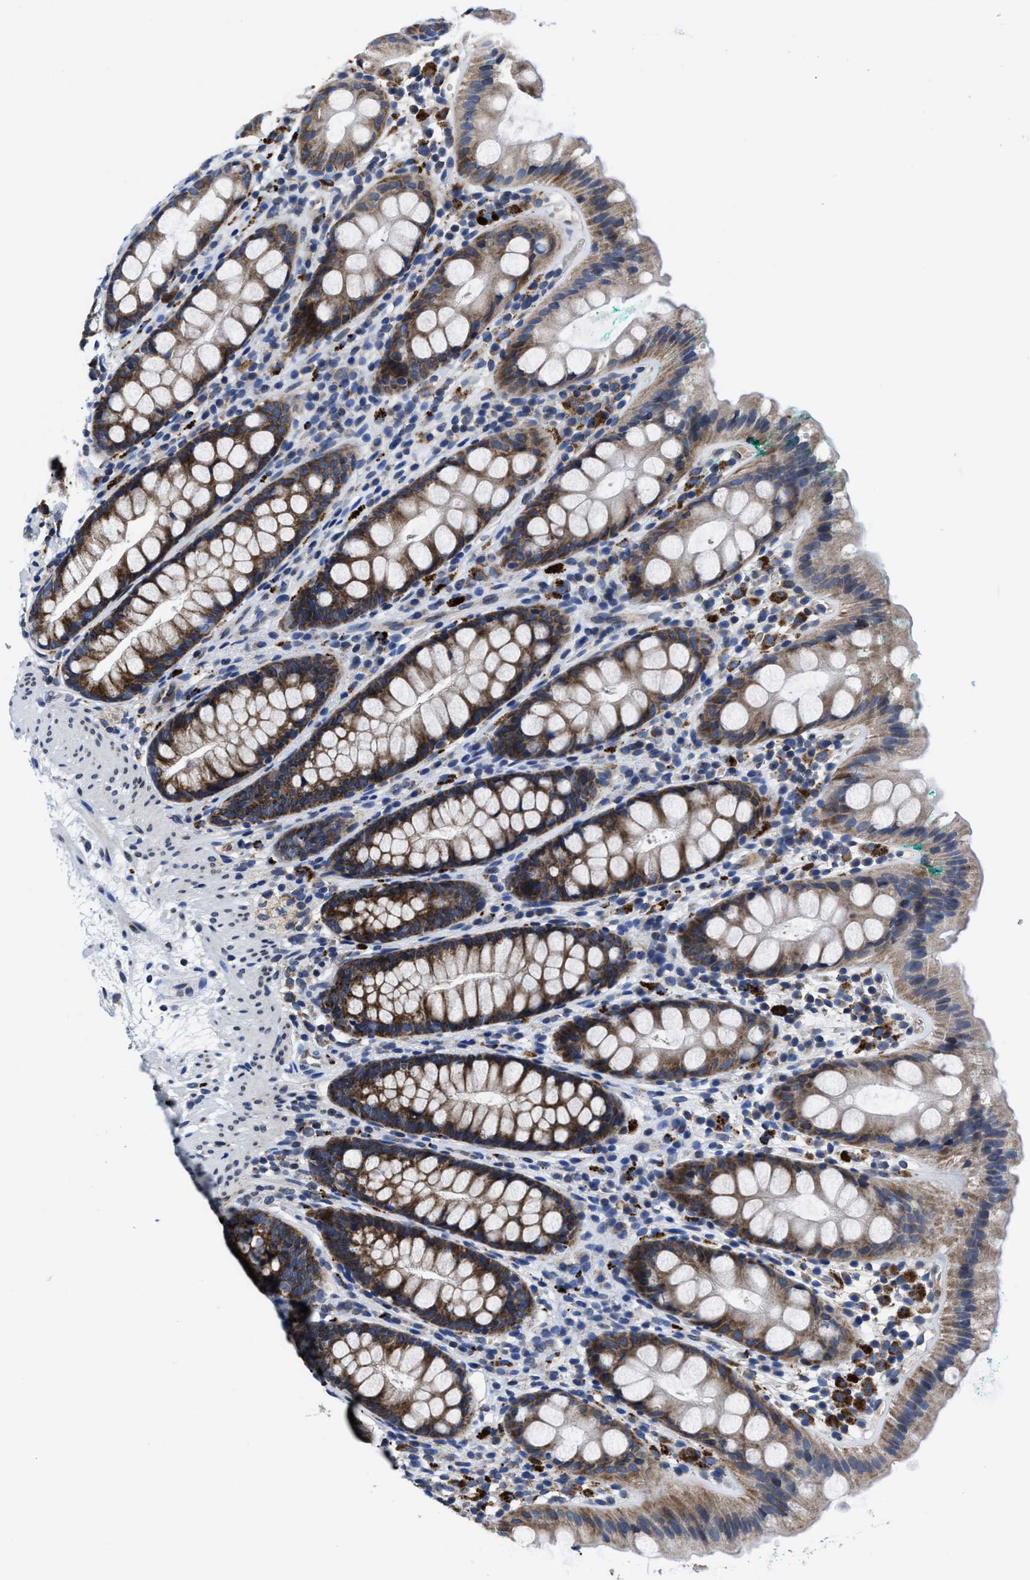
{"staining": {"intensity": "moderate", "quantity": ">75%", "location": "cytoplasmic/membranous"}, "tissue": "rectum", "cell_type": "Glandular cells", "image_type": "normal", "snomed": [{"axis": "morphology", "description": "Normal tissue, NOS"}, {"axis": "topography", "description": "Rectum"}], "caption": "This photomicrograph reveals immunohistochemistry (IHC) staining of unremarkable rectum, with medium moderate cytoplasmic/membranous expression in approximately >75% of glandular cells.", "gene": "CACNA1D", "patient": {"sex": "female", "age": 65}}